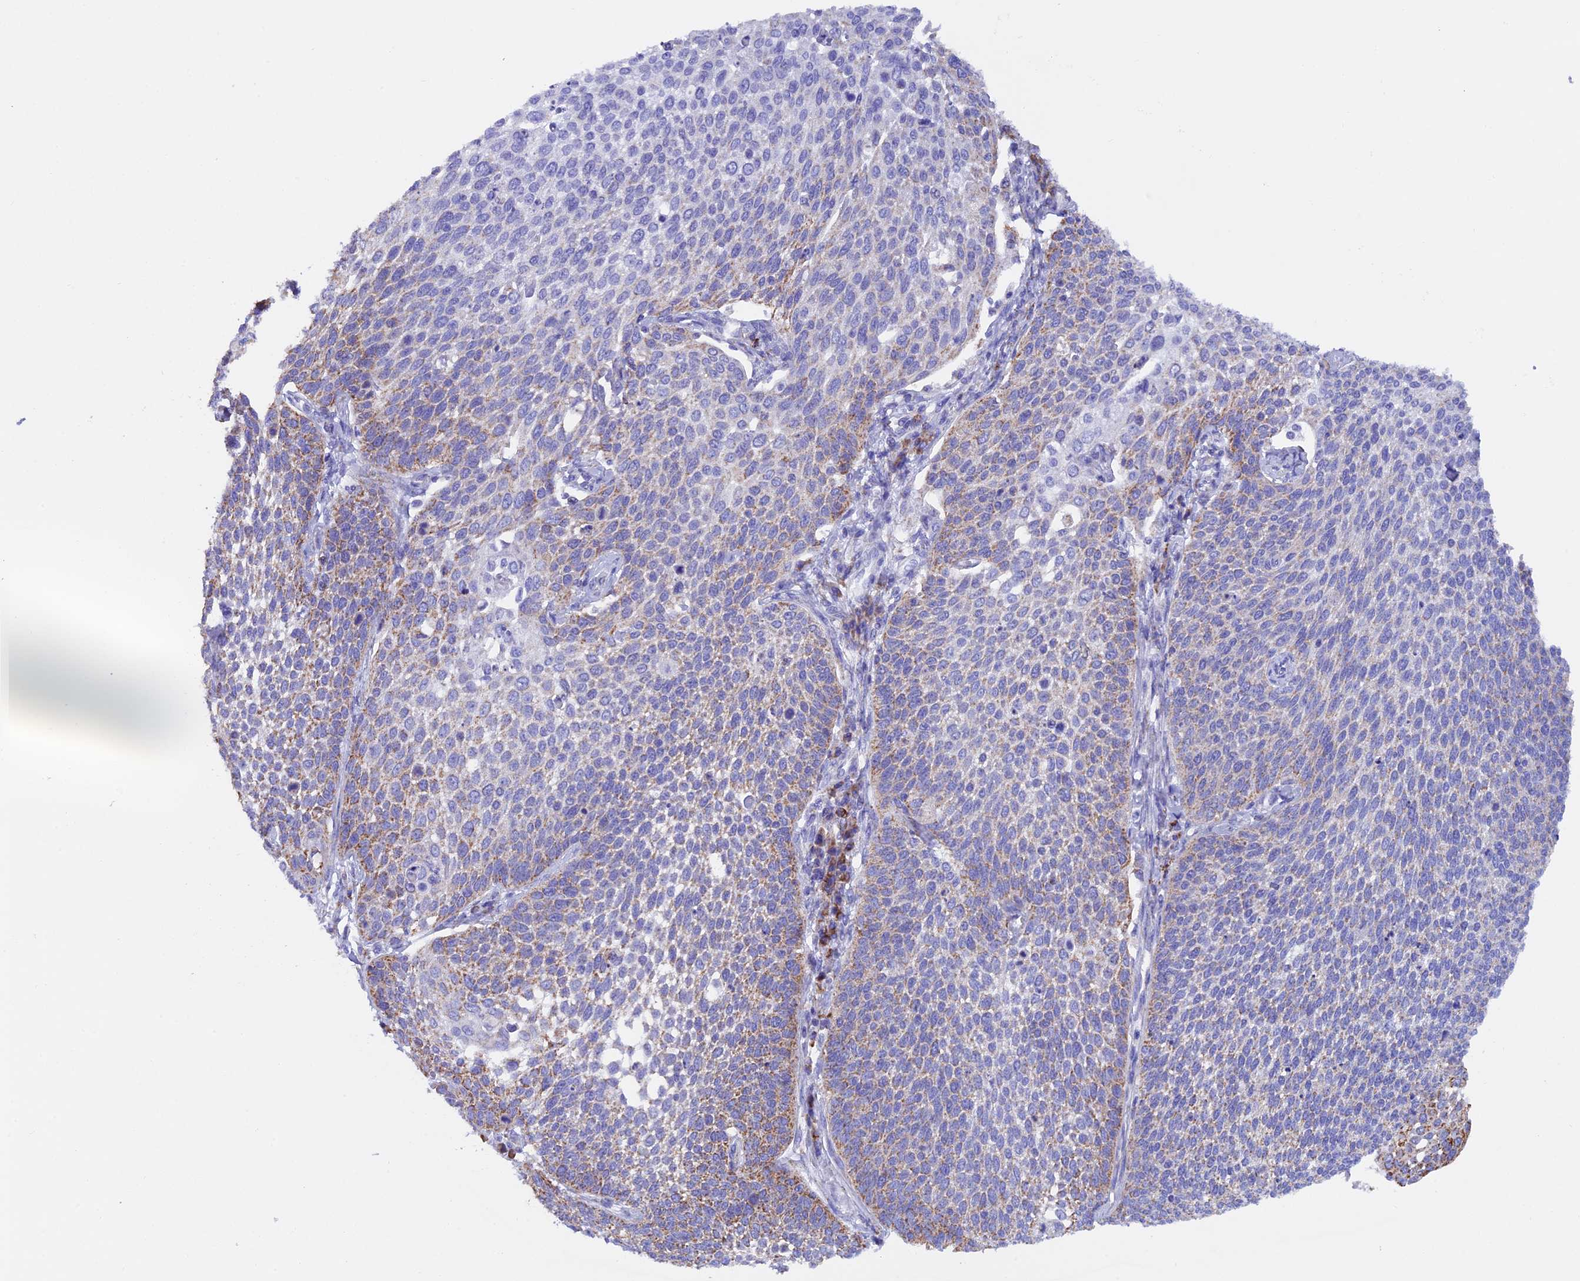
{"staining": {"intensity": "moderate", "quantity": "25%-75%", "location": "cytoplasmic/membranous"}, "tissue": "cervical cancer", "cell_type": "Tumor cells", "image_type": "cancer", "snomed": [{"axis": "morphology", "description": "Squamous cell carcinoma, NOS"}, {"axis": "topography", "description": "Cervix"}], "caption": "Cervical cancer (squamous cell carcinoma) tissue reveals moderate cytoplasmic/membranous staining in about 25%-75% of tumor cells Nuclei are stained in blue.", "gene": "SLC8B1", "patient": {"sex": "female", "age": 34}}